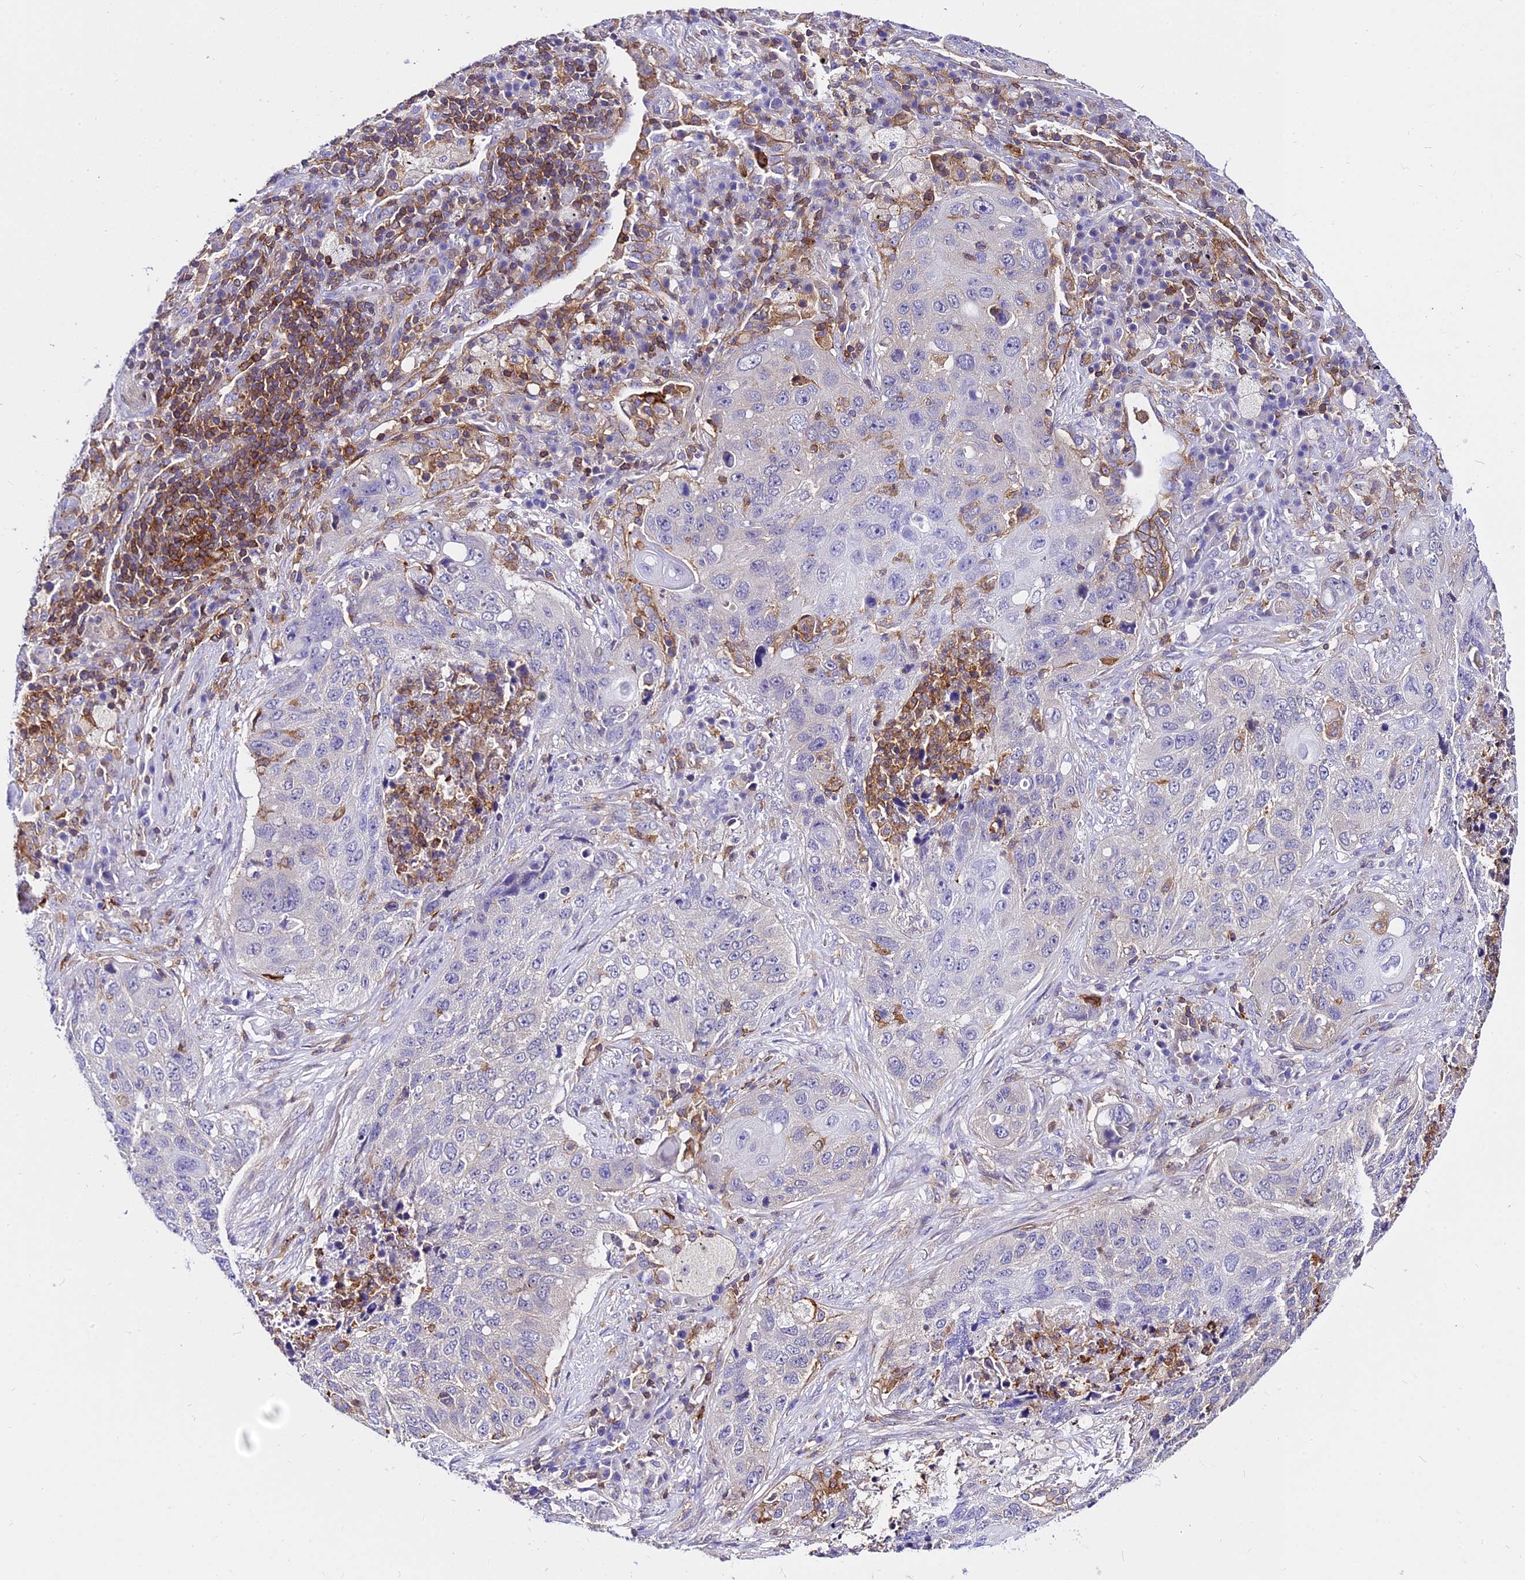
{"staining": {"intensity": "negative", "quantity": "none", "location": "none"}, "tissue": "lung cancer", "cell_type": "Tumor cells", "image_type": "cancer", "snomed": [{"axis": "morphology", "description": "Squamous cell carcinoma, NOS"}, {"axis": "topography", "description": "Lung"}], "caption": "Squamous cell carcinoma (lung) was stained to show a protein in brown. There is no significant staining in tumor cells.", "gene": "CSRP1", "patient": {"sex": "female", "age": 63}}